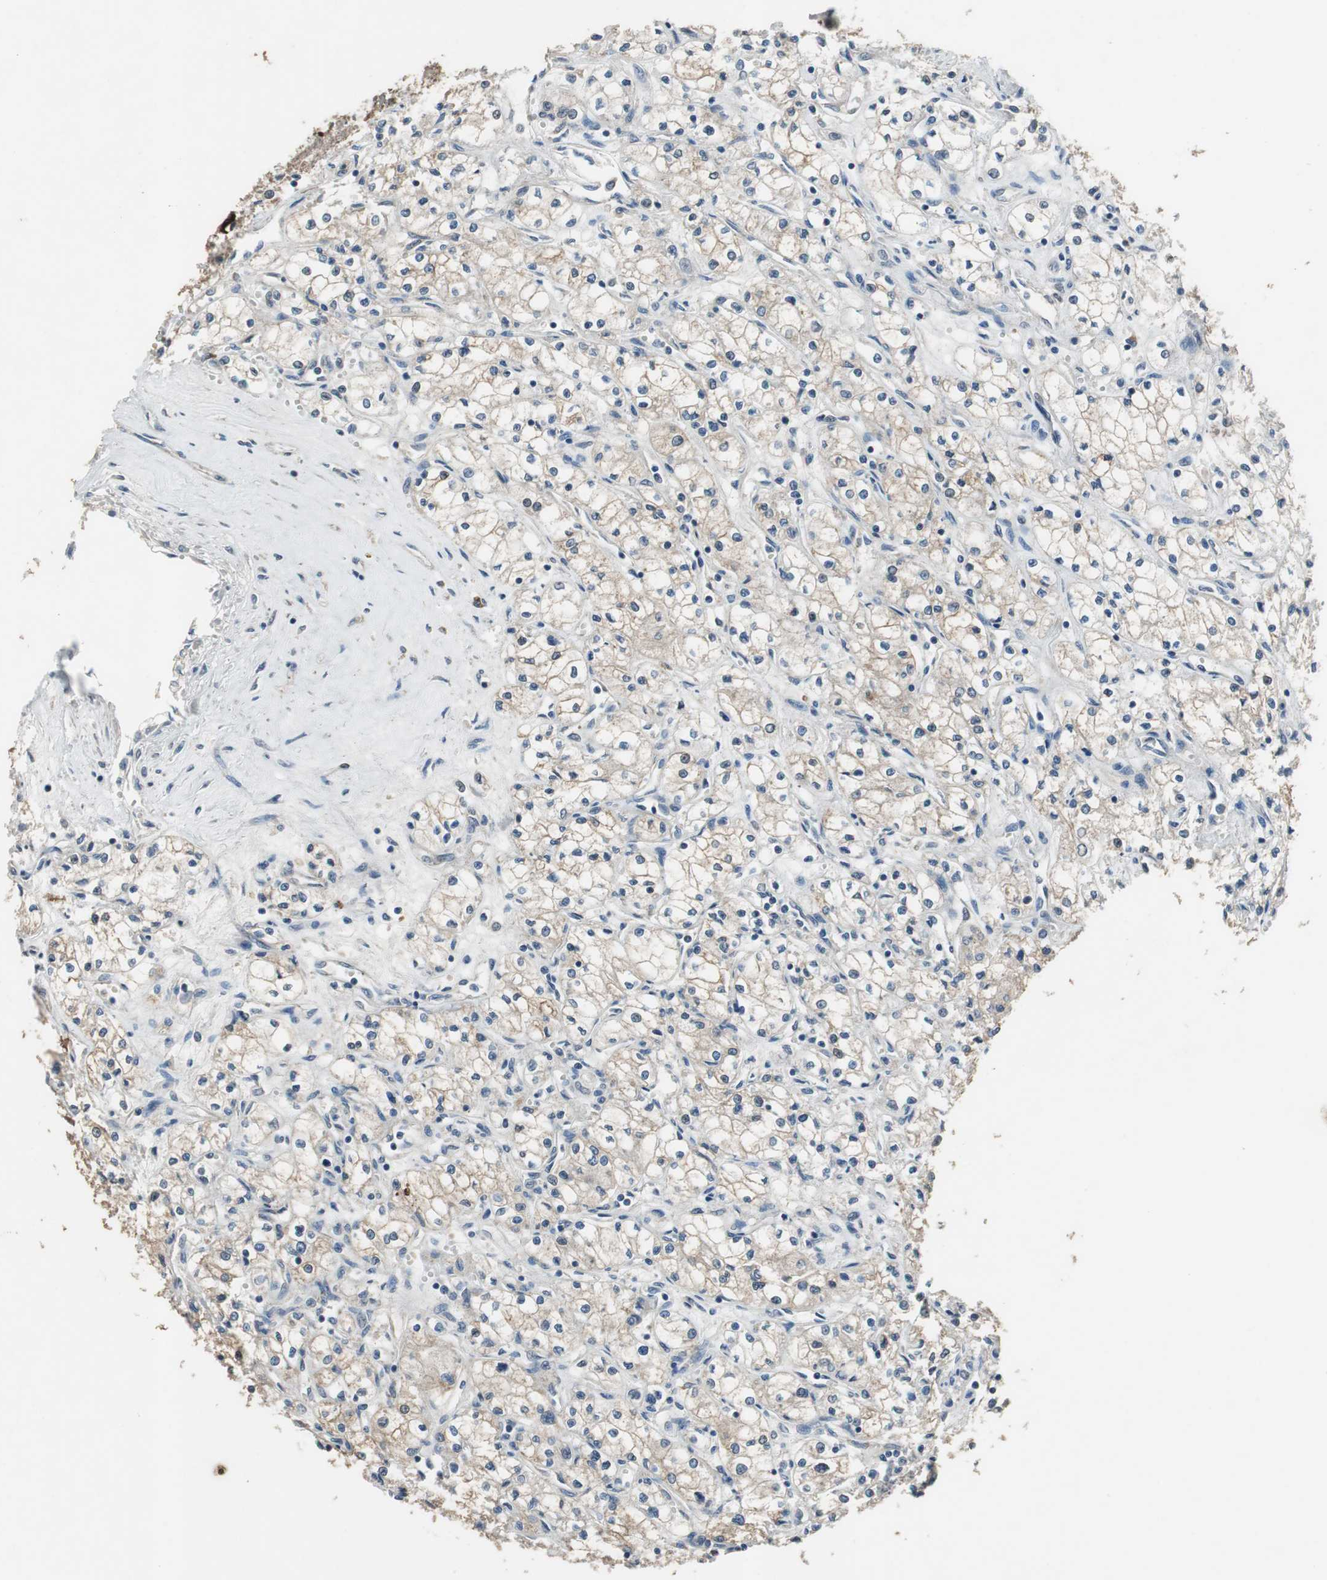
{"staining": {"intensity": "negative", "quantity": "none", "location": "none"}, "tissue": "renal cancer", "cell_type": "Tumor cells", "image_type": "cancer", "snomed": [{"axis": "morphology", "description": "Normal tissue, NOS"}, {"axis": "morphology", "description": "Adenocarcinoma, NOS"}, {"axis": "topography", "description": "Kidney"}], "caption": "This is an immunohistochemistry (IHC) histopathology image of human renal cancer (adenocarcinoma). There is no staining in tumor cells.", "gene": "PI4KB", "patient": {"sex": "male", "age": 59}}